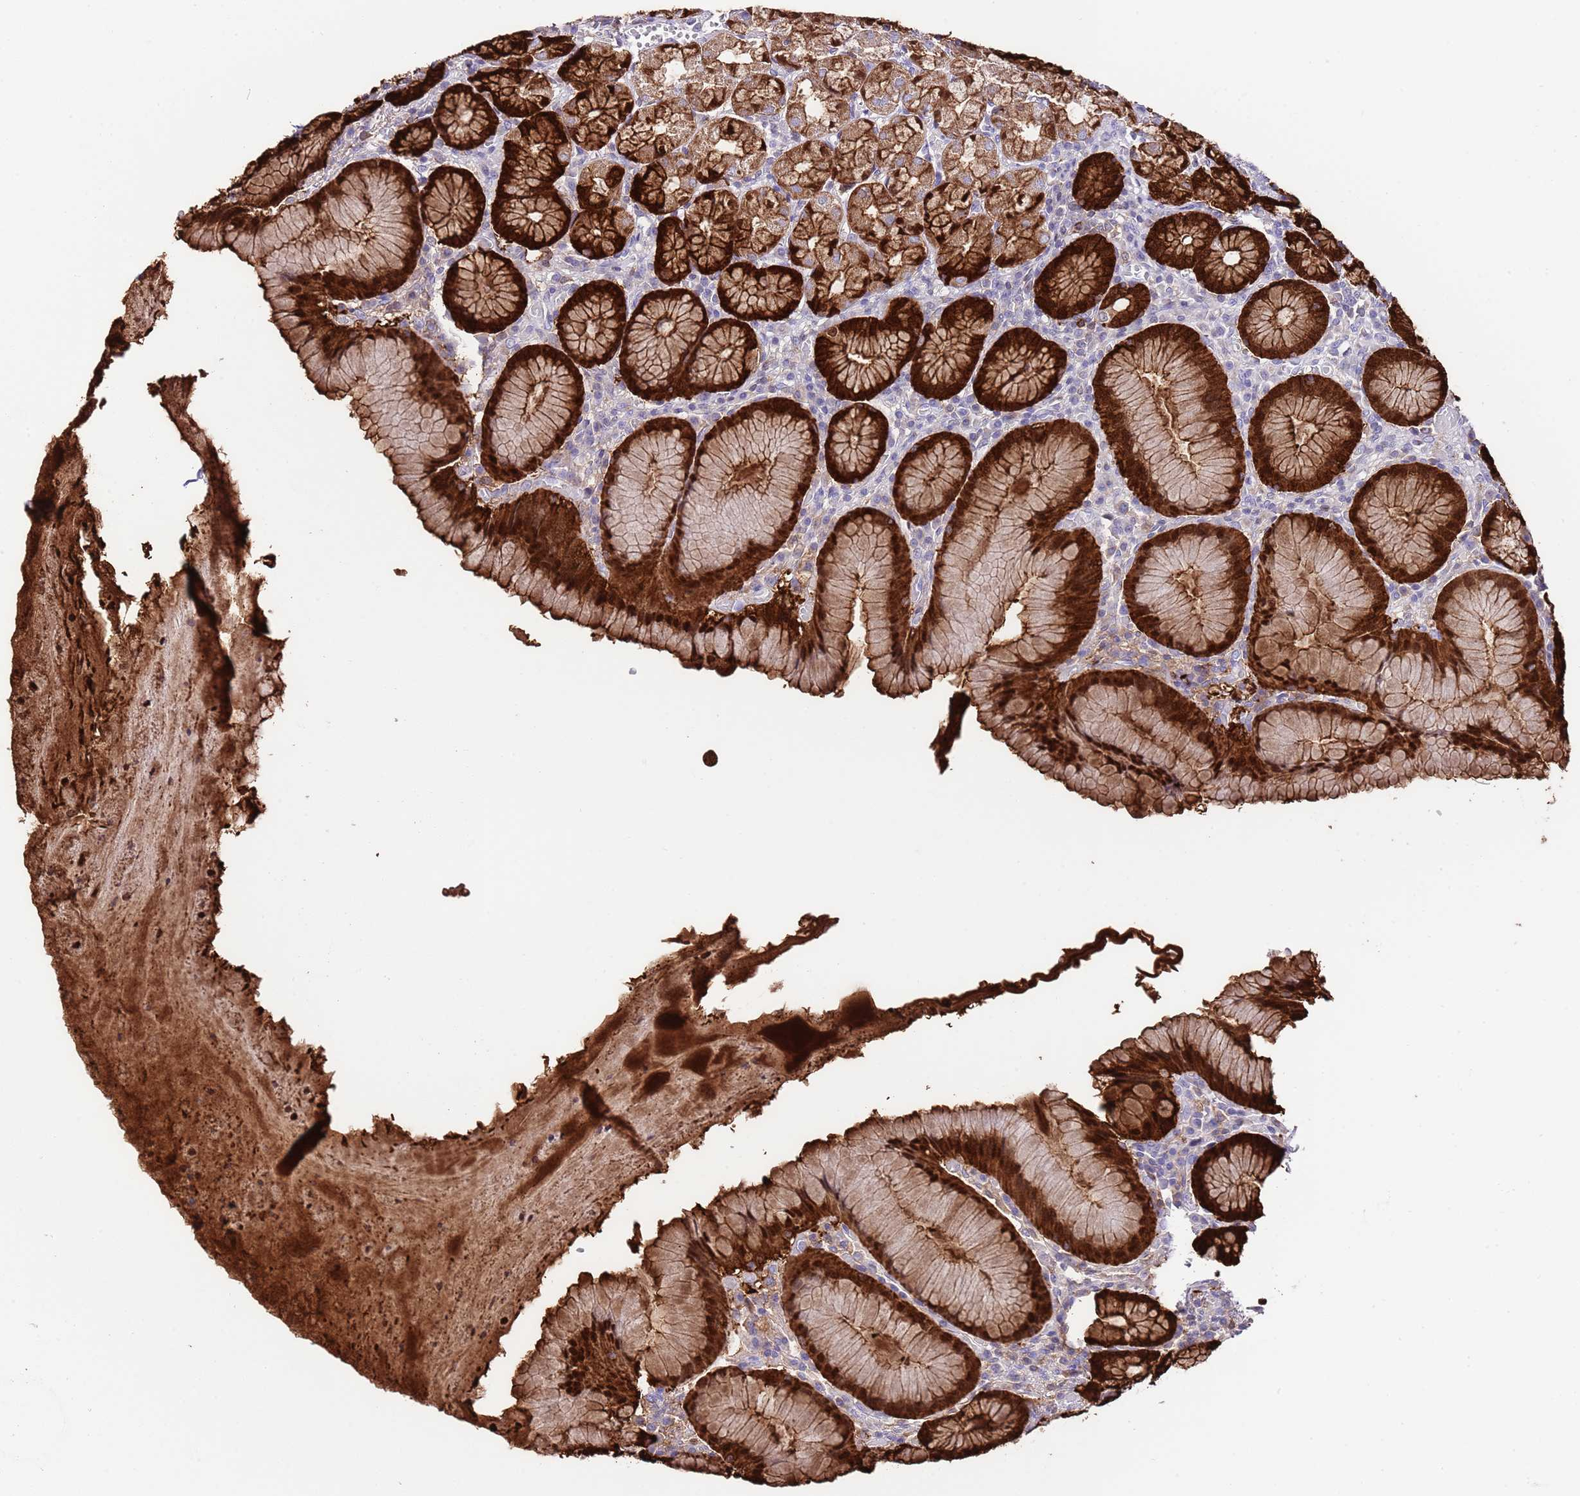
{"staining": {"intensity": "strong", "quantity": "25%-75%", "location": "cytoplasmic/membranous,nuclear"}, "tissue": "stomach", "cell_type": "Glandular cells", "image_type": "normal", "snomed": [{"axis": "morphology", "description": "Normal tissue, NOS"}, {"axis": "topography", "description": "Stomach"}], "caption": "The image shows a brown stain indicating the presence of a protein in the cytoplasmic/membranous,nuclear of glandular cells in stomach. The staining was performed using DAB (3,3'-diaminobenzidine) to visualize the protein expression in brown, while the nuclei were stained in blue with hematoxylin (Magnification: 20x).", "gene": "ALDH3A1", "patient": {"sex": "male", "age": 55}}